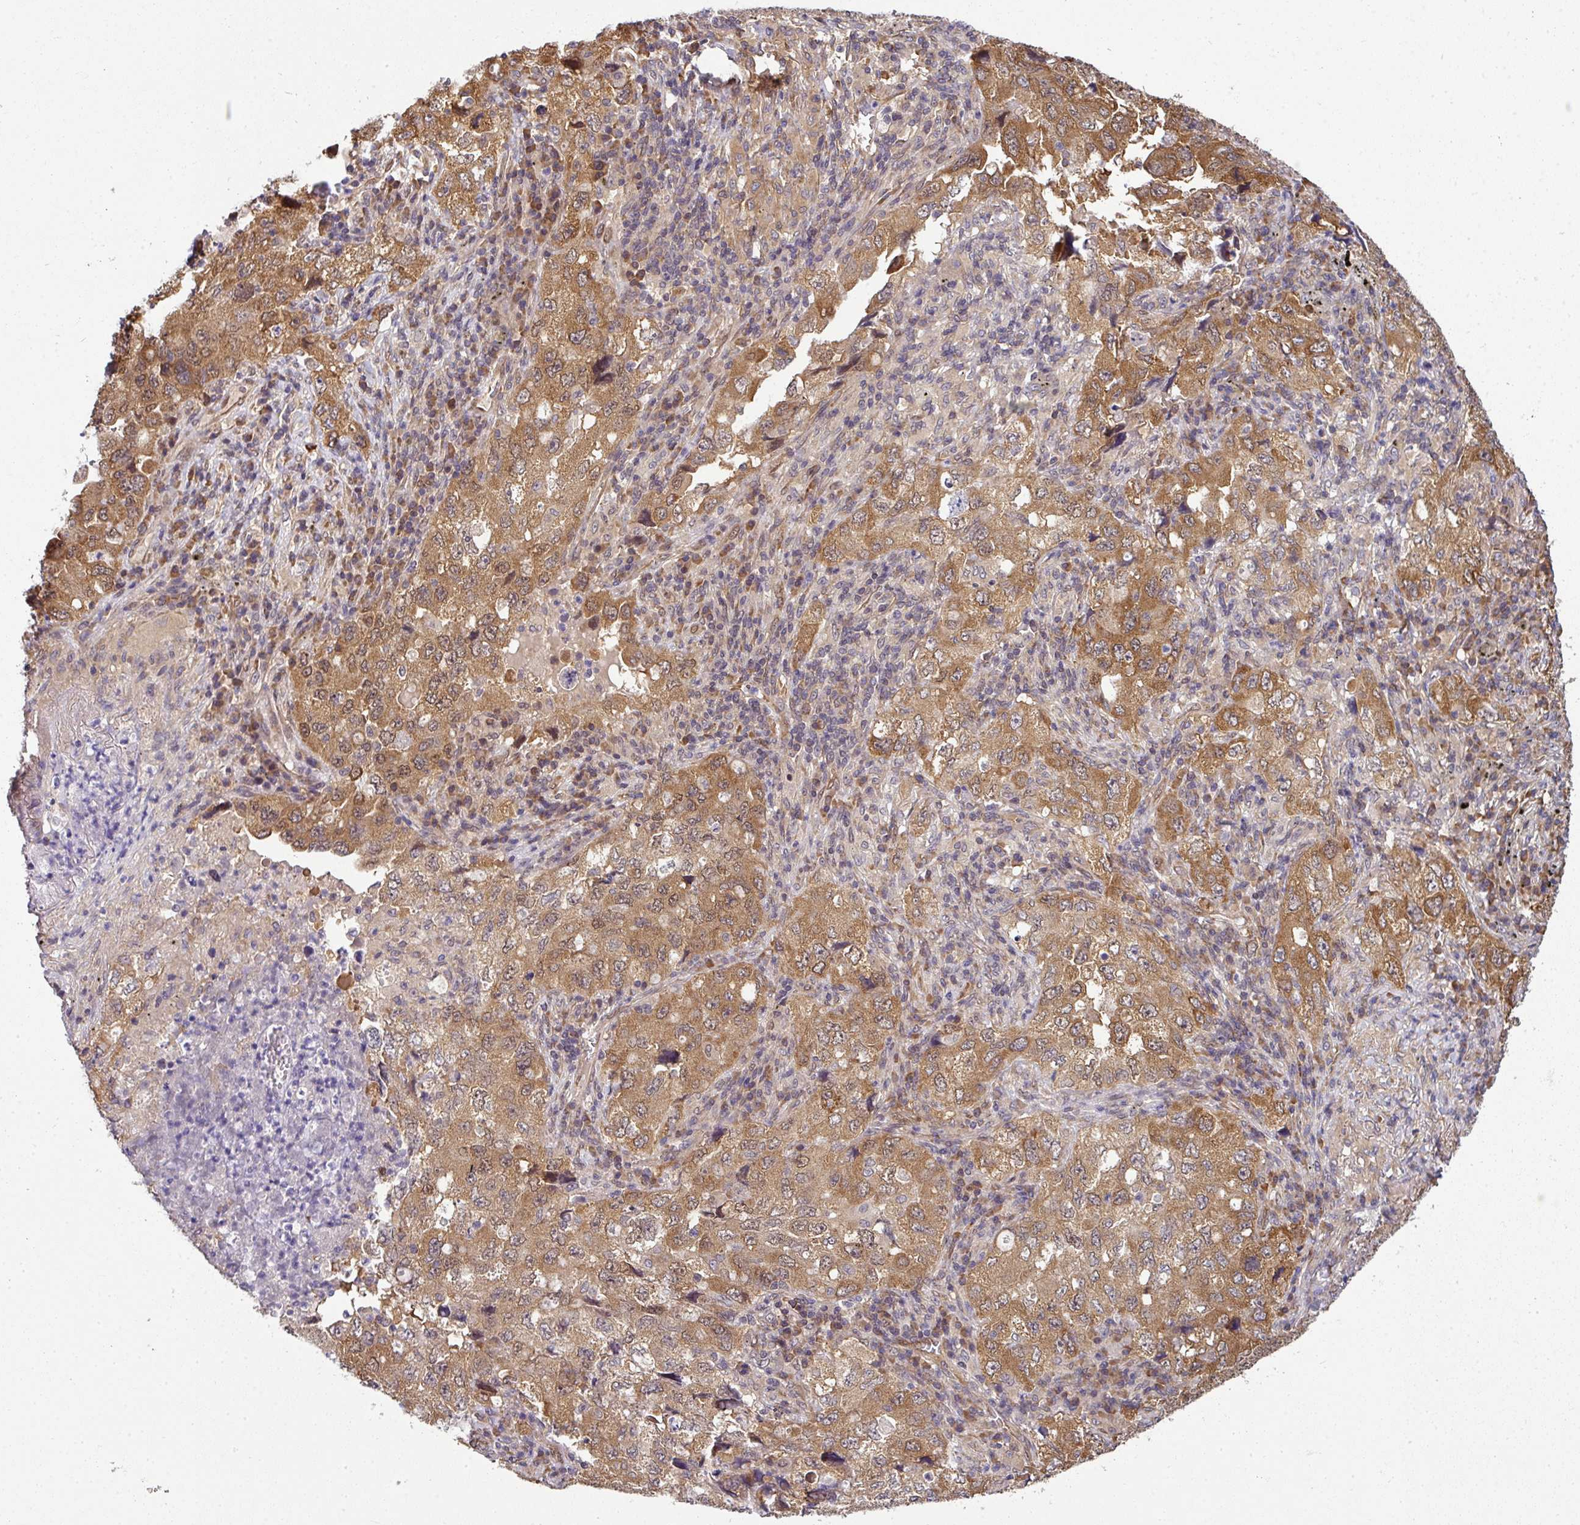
{"staining": {"intensity": "moderate", "quantity": ">75%", "location": "cytoplasmic/membranous,nuclear"}, "tissue": "lung cancer", "cell_type": "Tumor cells", "image_type": "cancer", "snomed": [{"axis": "morphology", "description": "Adenocarcinoma, NOS"}, {"axis": "topography", "description": "Lung"}], "caption": "Protein expression analysis of lung cancer demonstrates moderate cytoplasmic/membranous and nuclear staining in about >75% of tumor cells.", "gene": "RBM4B", "patient": {"sex": "female", "age": 57}}